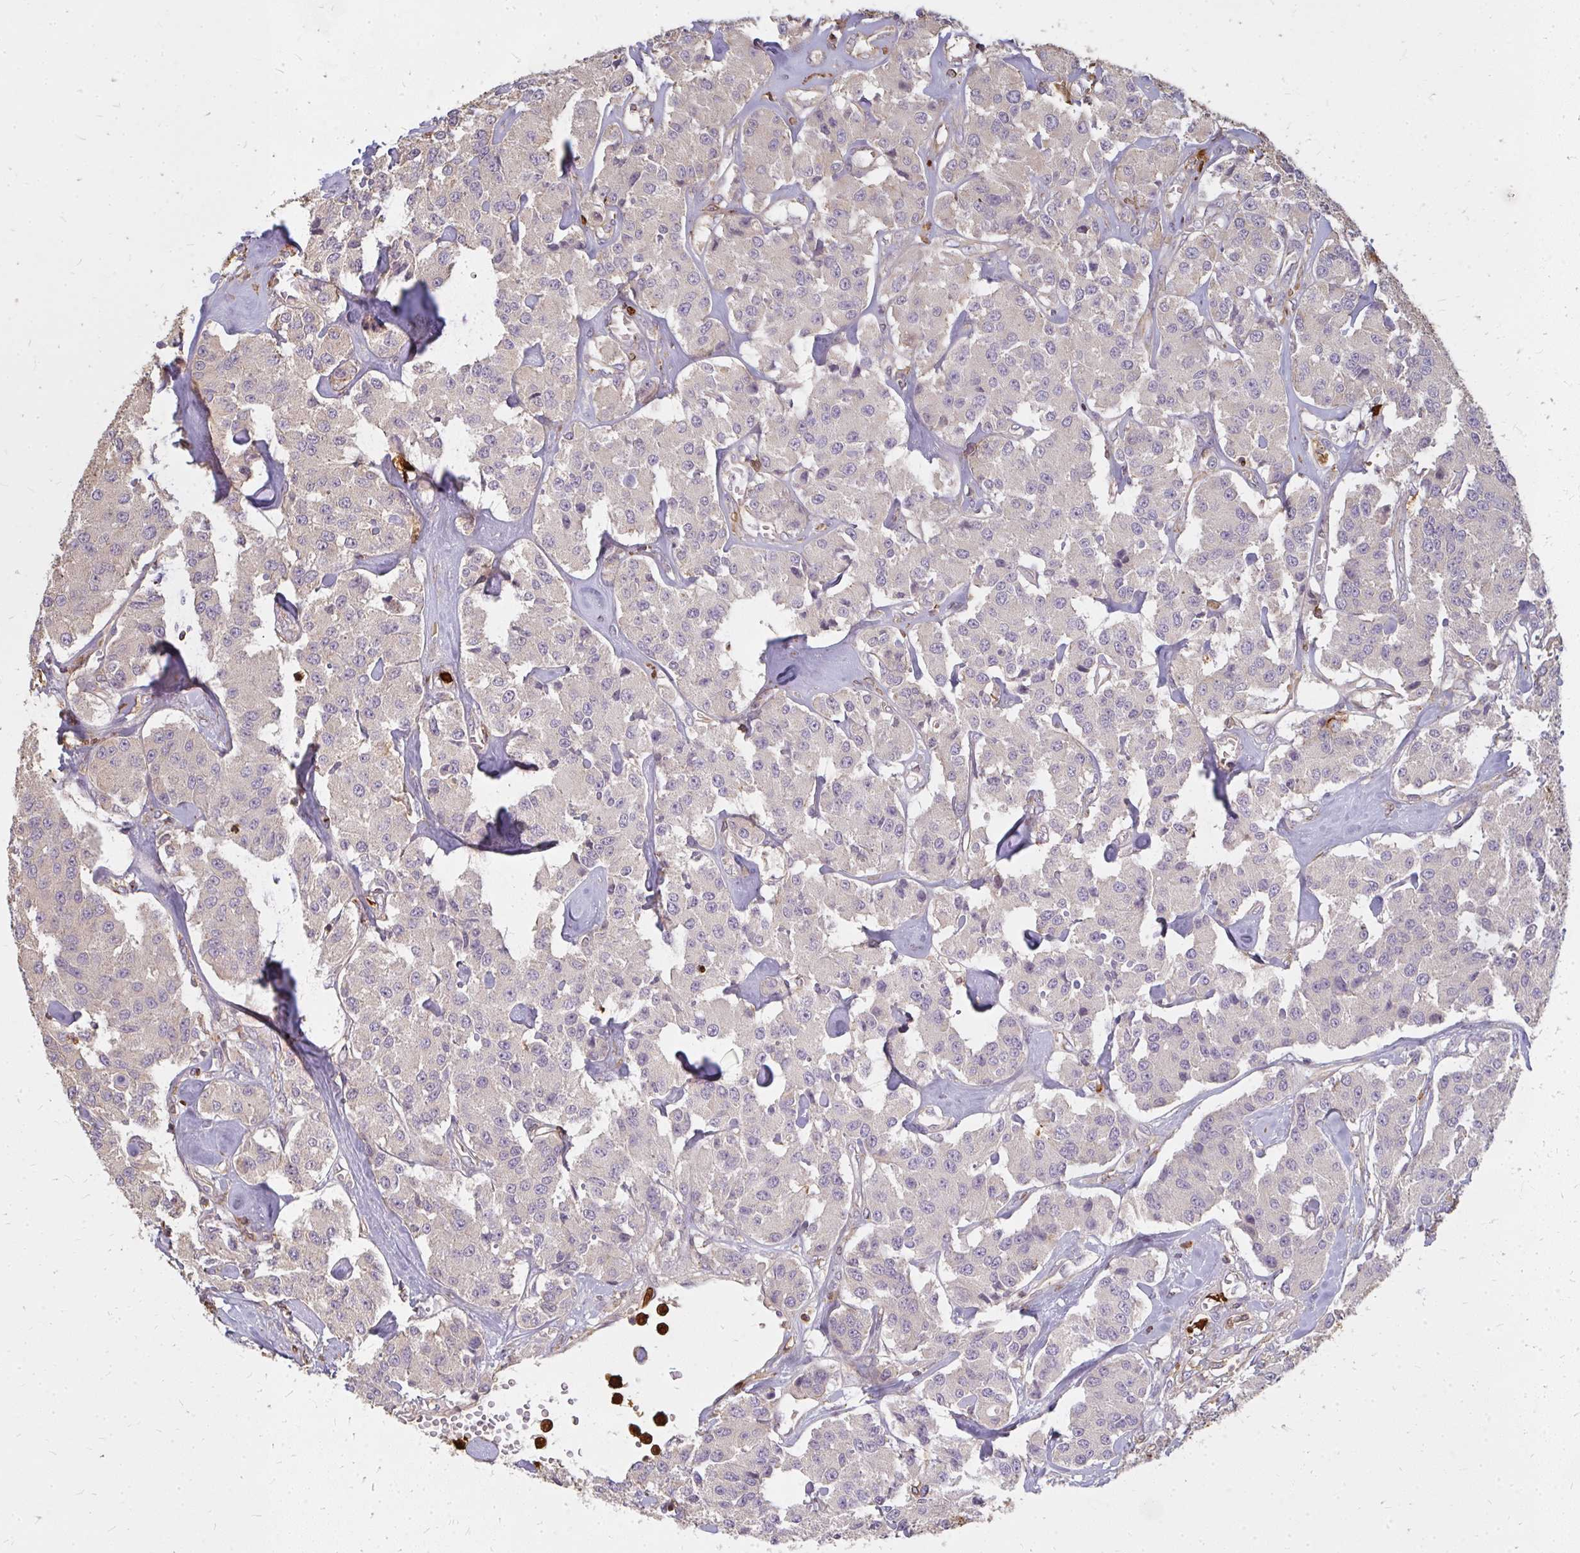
{"staining": {"intensity": "negative", "quantity": "none", "location": "none"}, "tissue": "carcinoid", "cell_type": "Tumor cells", "image_type": "cancer", "snomed": [{"axis": "morphology", "description": "Carcinoid, malignant, NOS"}, {"axis": "topography", "description": "Pancreas"}], "caption": "Immunohistochemical staining of malignant carcinoid shows no significant staining in tumor cells.", "gene": "CNTRL", "patient": {"sex": "male", "age": 41}}